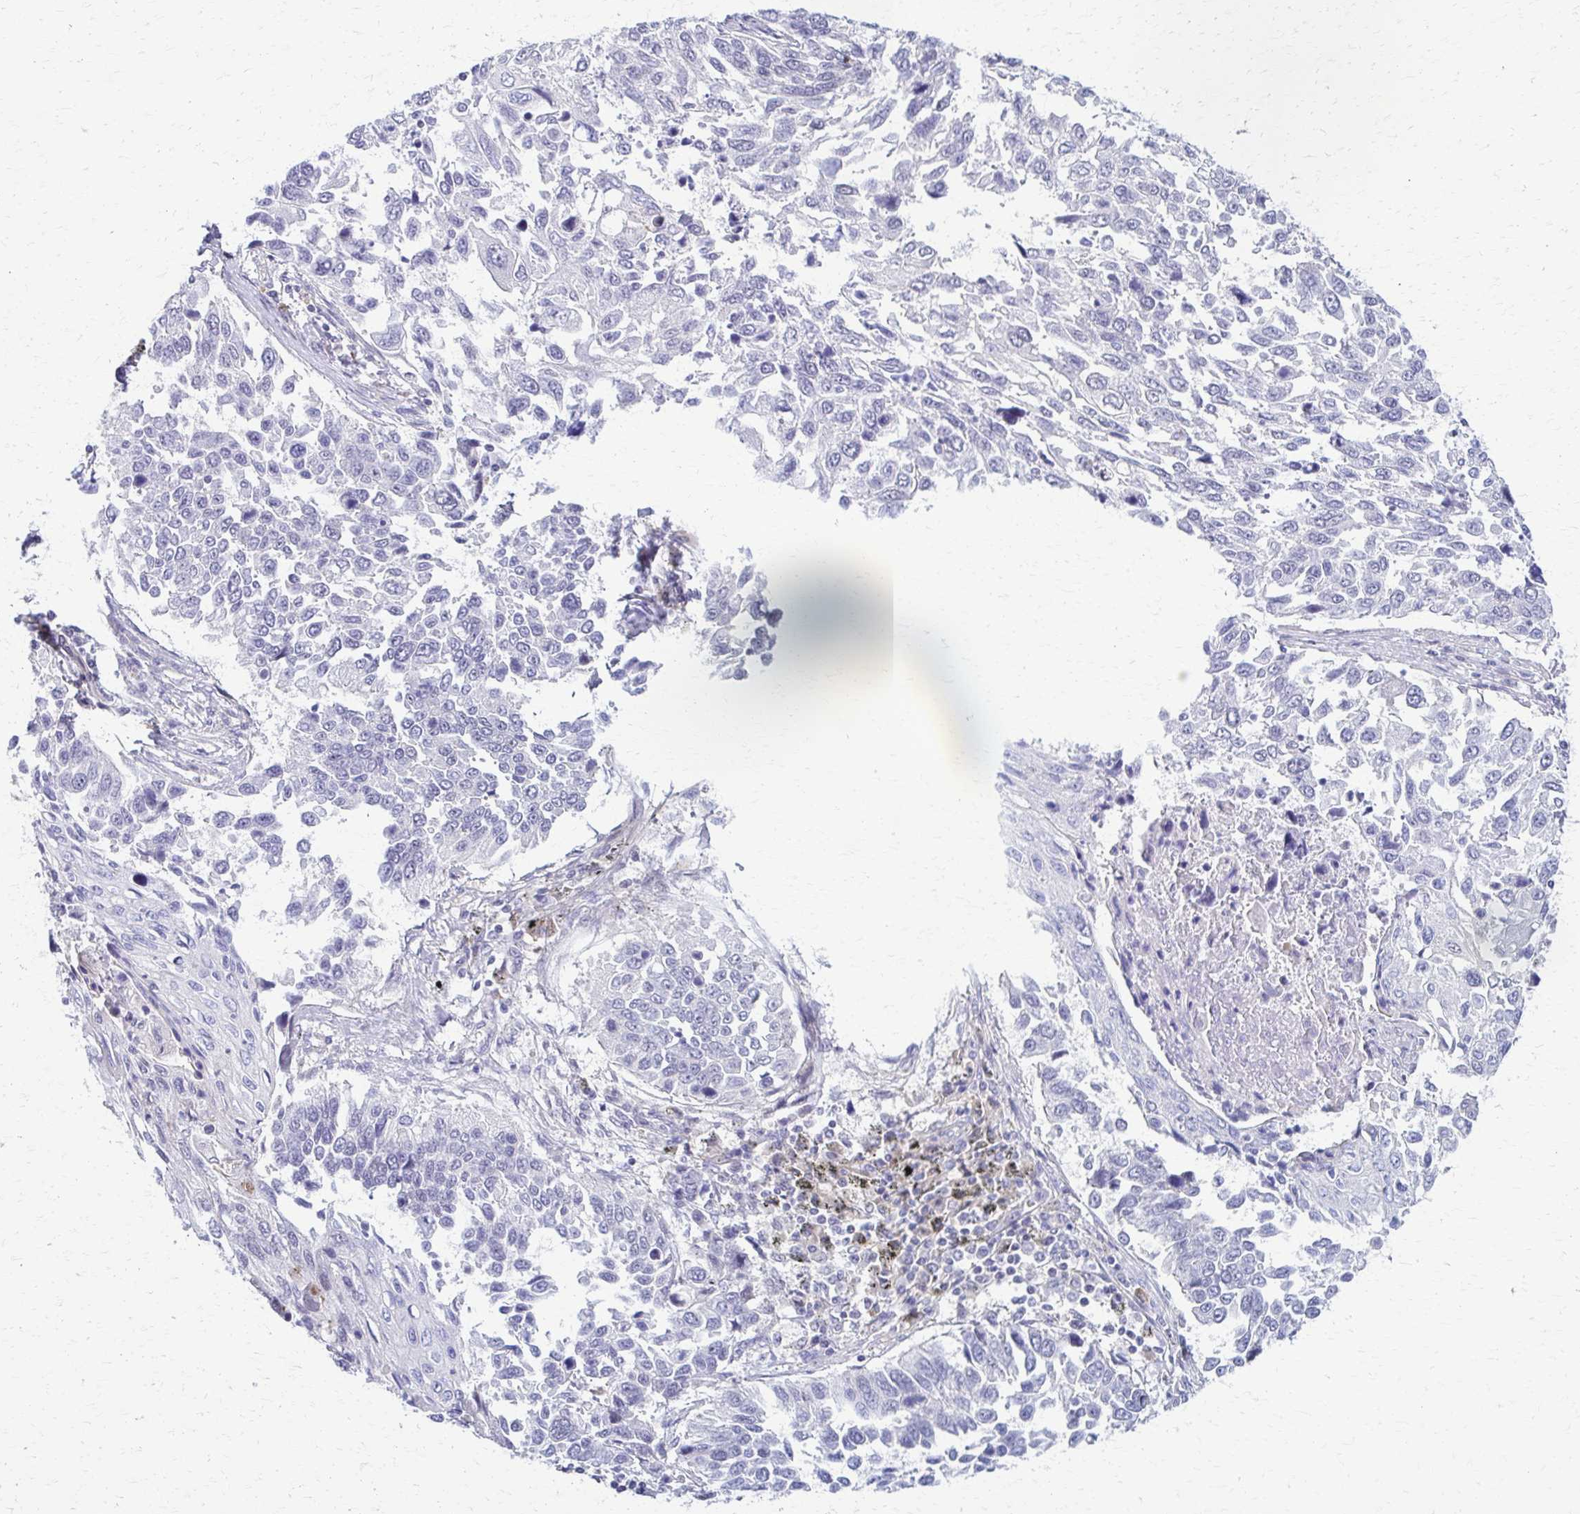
{"staining": {"intensity": "negative", "quantity": "none", "location": "none"}, "tissue": "lung cancer", "cell_type": "Tumor cells", "image_type": "cancer", "snomed": [{"axis": "morphology", "description": "Squamous cell carcinoma, NOS"}, {"axis": "topography", "description": "Lung"}], "caption": "The image displays no staining of tumor cells in squamous cell carcinoma (lung). Nuclei are stained in blue.", "gene": "RHOBTB2", "patient": {"sex": "male", "age": 62}}